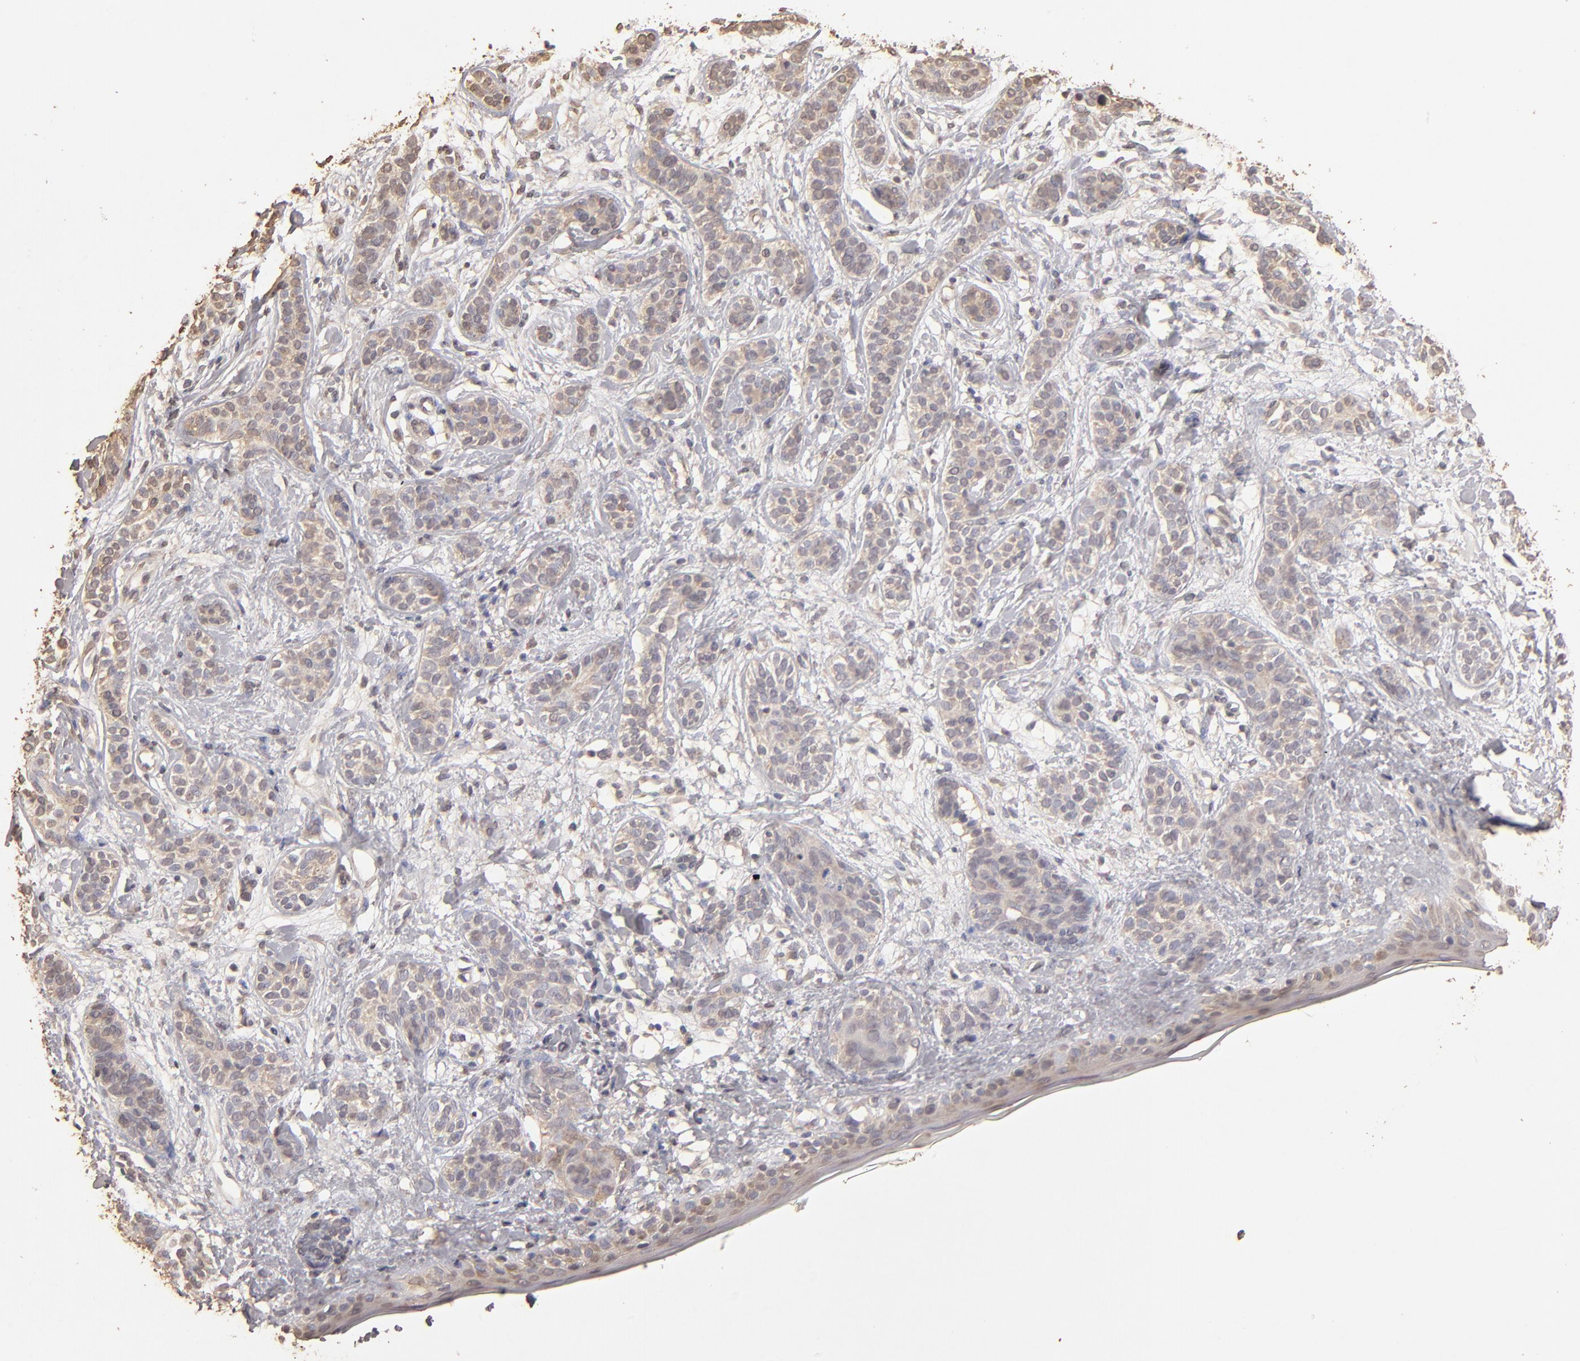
{"staining": {"intensity": "moderate", "quantity": "25%-75%", "location": "cytoplasmic/membranous"}, "tissue": "skin cancer", "cell_type": "Tumor cells", "image_type": "cancer", "snomed": [{"axis": "morphology", "description": "Normal tissue, NOS"}, {"axis": "morphology", "description": "Basal cell carcinoma"}, {"axis": "topography", "description": "Skin"}], "caption": "Brown immunohistochemical staining in skin basal cell carcinoma displays moderate cytoplasmic/membranous positivity in approximately 25%-75% of tumor cells. (Stains: DAB (3,3'-diaminobenzidine) in brown, nuclei in blue, Microscopy: brightfield microscopy at high magnification).", "gene": "OPHN1", "patient": {"sex": "male", "age": 63}}